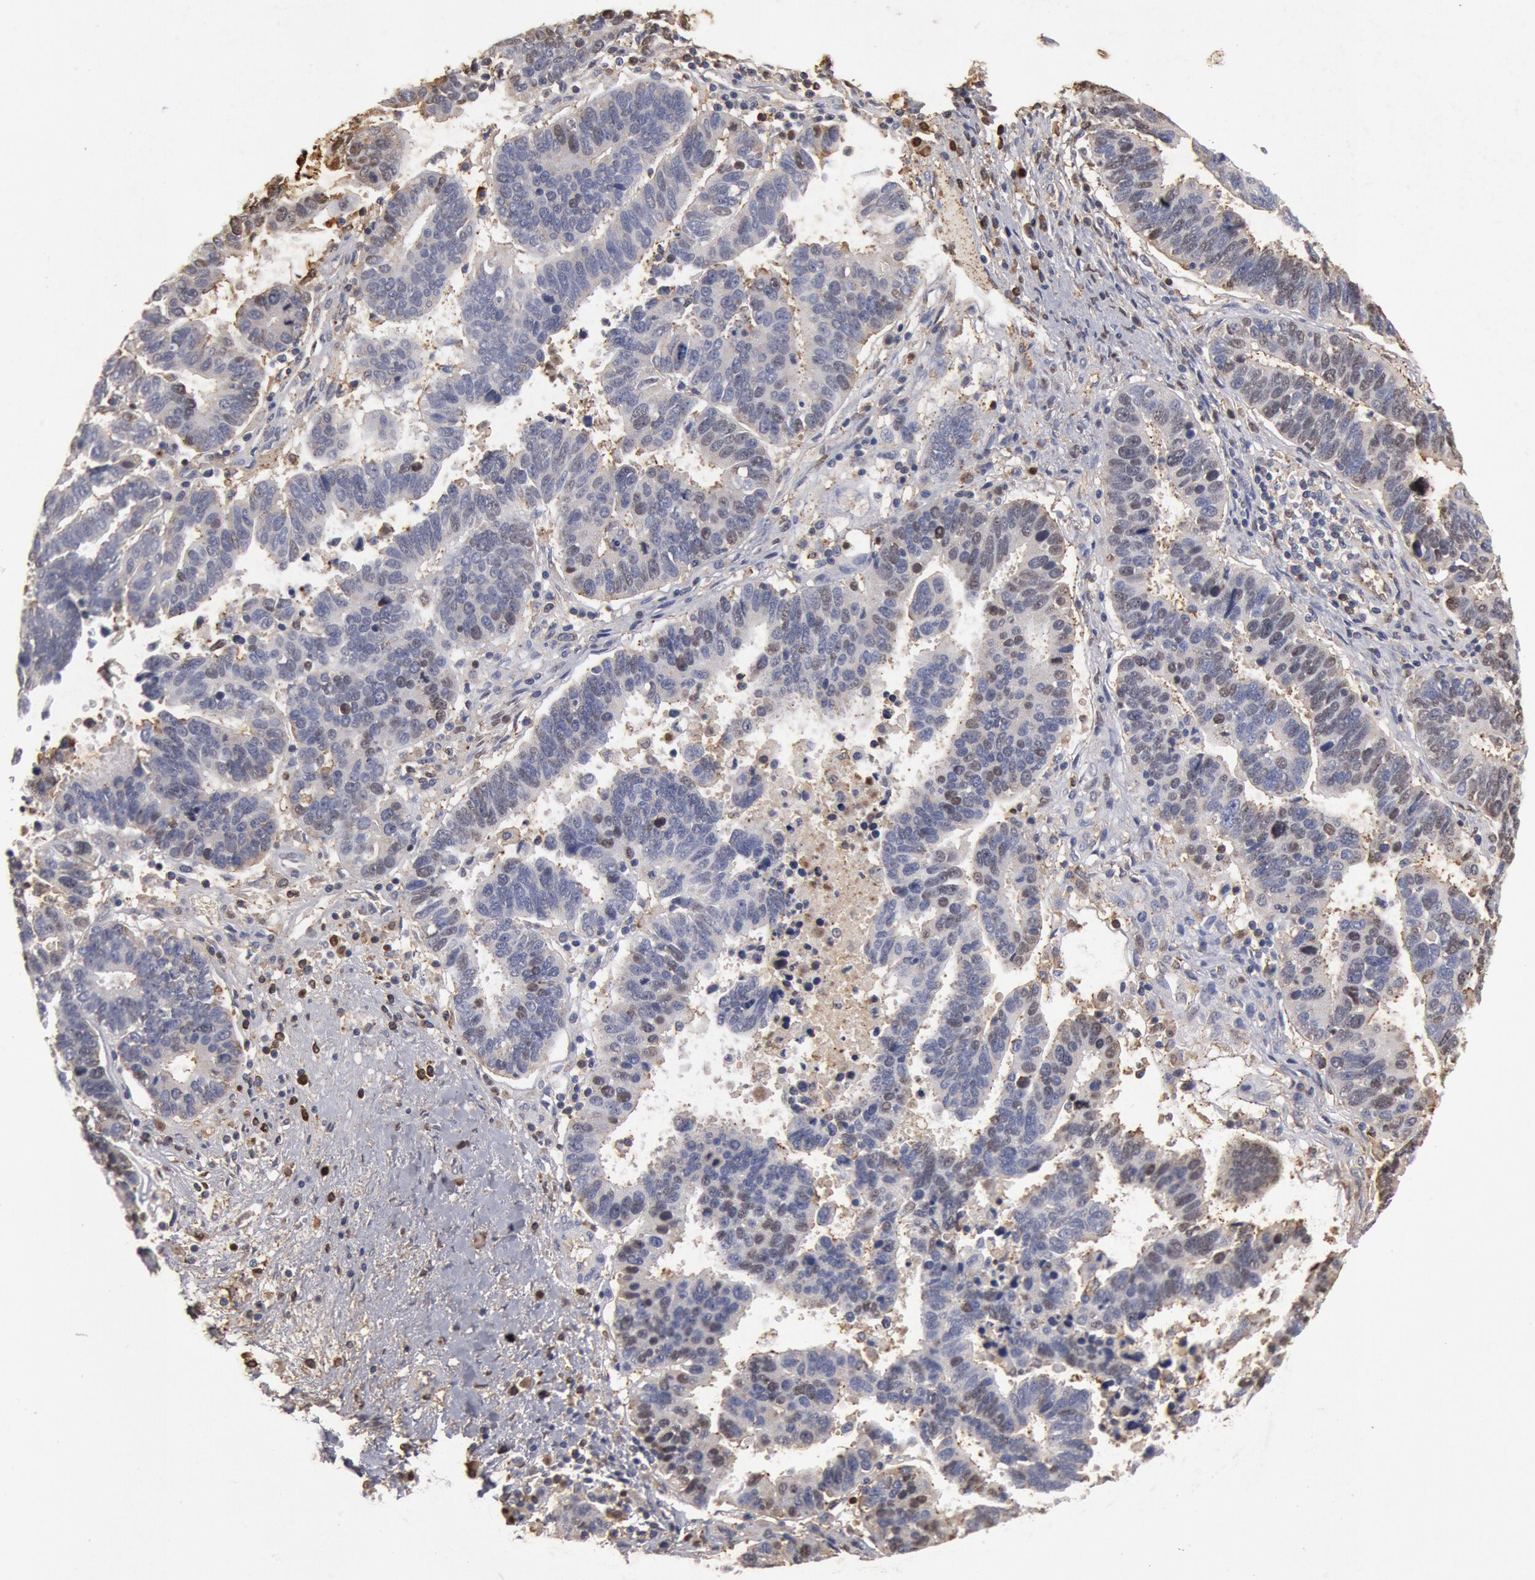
{"staining": {"intensity": "negative", "quantity": "none", "location": "none"}, "tissue": "ovarian cancer", "cell_type": "Tumor cells", "image_type": "cancer", "snomed": [{"axis": "morphology", "description": "Carcinoma, endometroid"}, {"axis": "morphology", "description": "Cystadenocarcinoma, serous, NOS"}, {"axis": "topography", "description": "Ovary"}], "caption": "Ovarian cancer was stained to show a protein in brown. There is no significant expression in tumor cells.", "gene": "FOXA2", "patient": {"sex": "female", "age": 45}}